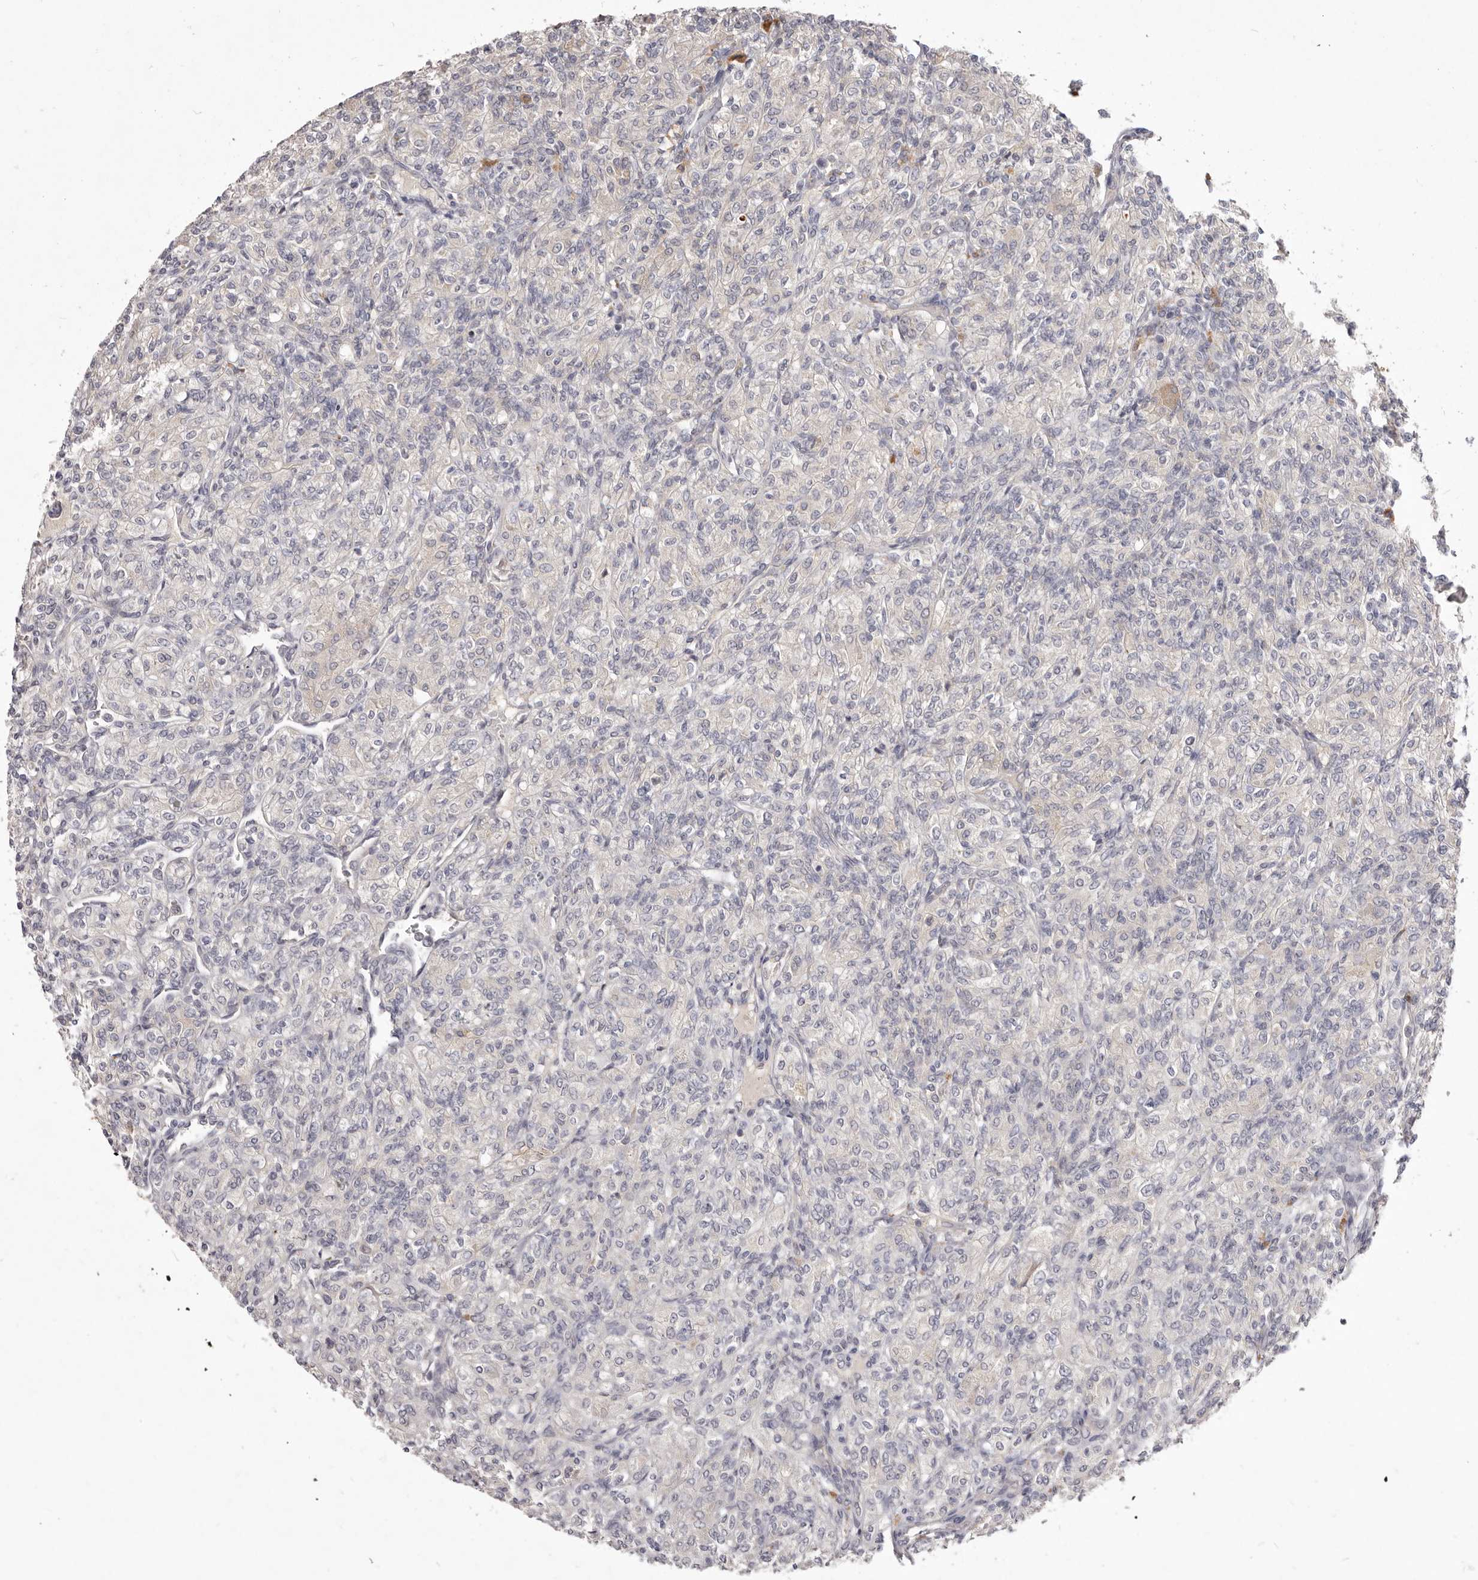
{"staining": {"intensity": "negative", "quantity": "none", "location": "none"}, "tissue": "renal cancer", "cell_type": "Tumor cells", "image_type": "cancer", "snomed": [{"axis": "morphology", "description": "Adenocarcinoma, NOS"}, {"axis": "topography", "description": "Kidney"}], "caption": "IHC of adenocarcinoma (renal) displays no staining in tumor cells.", "gene": "GARNL3", "patient": {"sex": "male", "age": 77}}